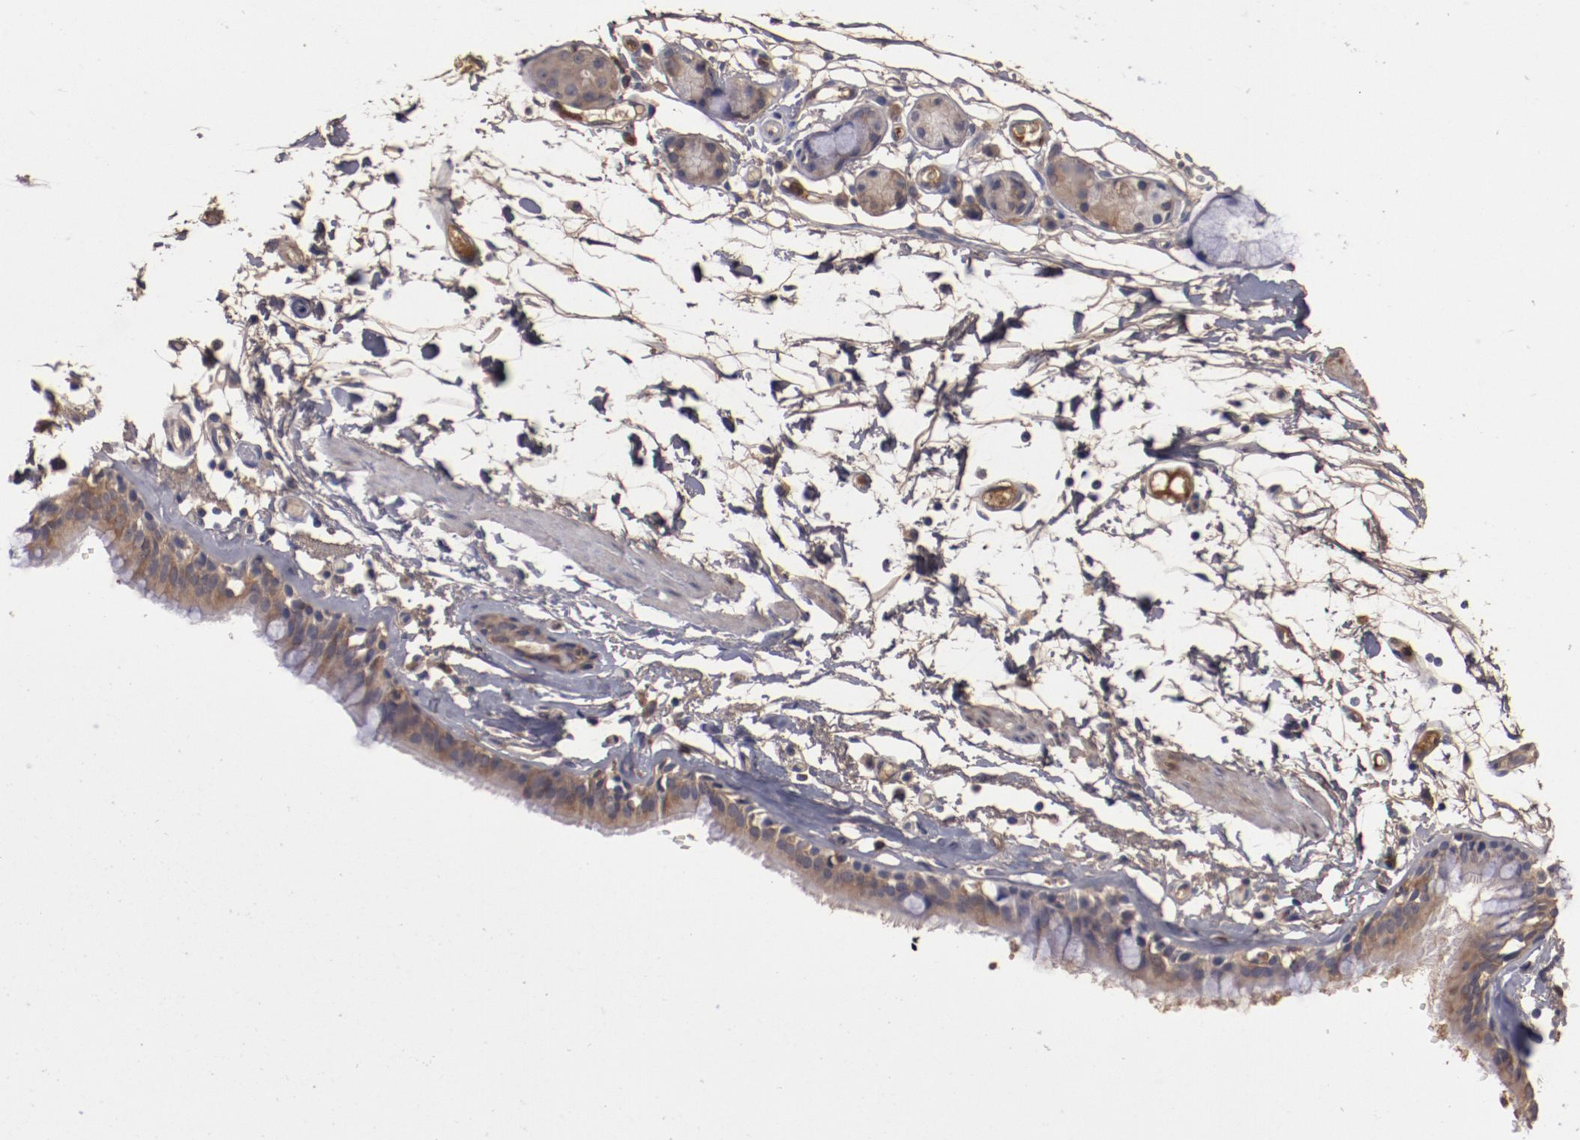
{"staining": {"intensity": "moderate", "quantity": ">75%", "location": "cytoplasmic/membranous"}, "tissue": "bronchus", "cell_type": "Respiratory epithelial cells", "image_type": "normal", "snomed": [{"axis": "morphology", "description": "Normal tissue, NOS"}, {"axis": "topography", "description": "Bronchus"}, {"axis": "topography", "description": "Lung"}], "caption": "Benign bronchus exhibits moderate cytoplasmic/membranous positivity in about >75% of respiratory epithelial cells The protein is stained brown, and the nuclei are stained in blue (DAB (3,3'-diaminobenzidine) IHC with brightfield microscopy, high magnification)..", "gene": "CP", "patient": {"sex": "female", "age": 56}}